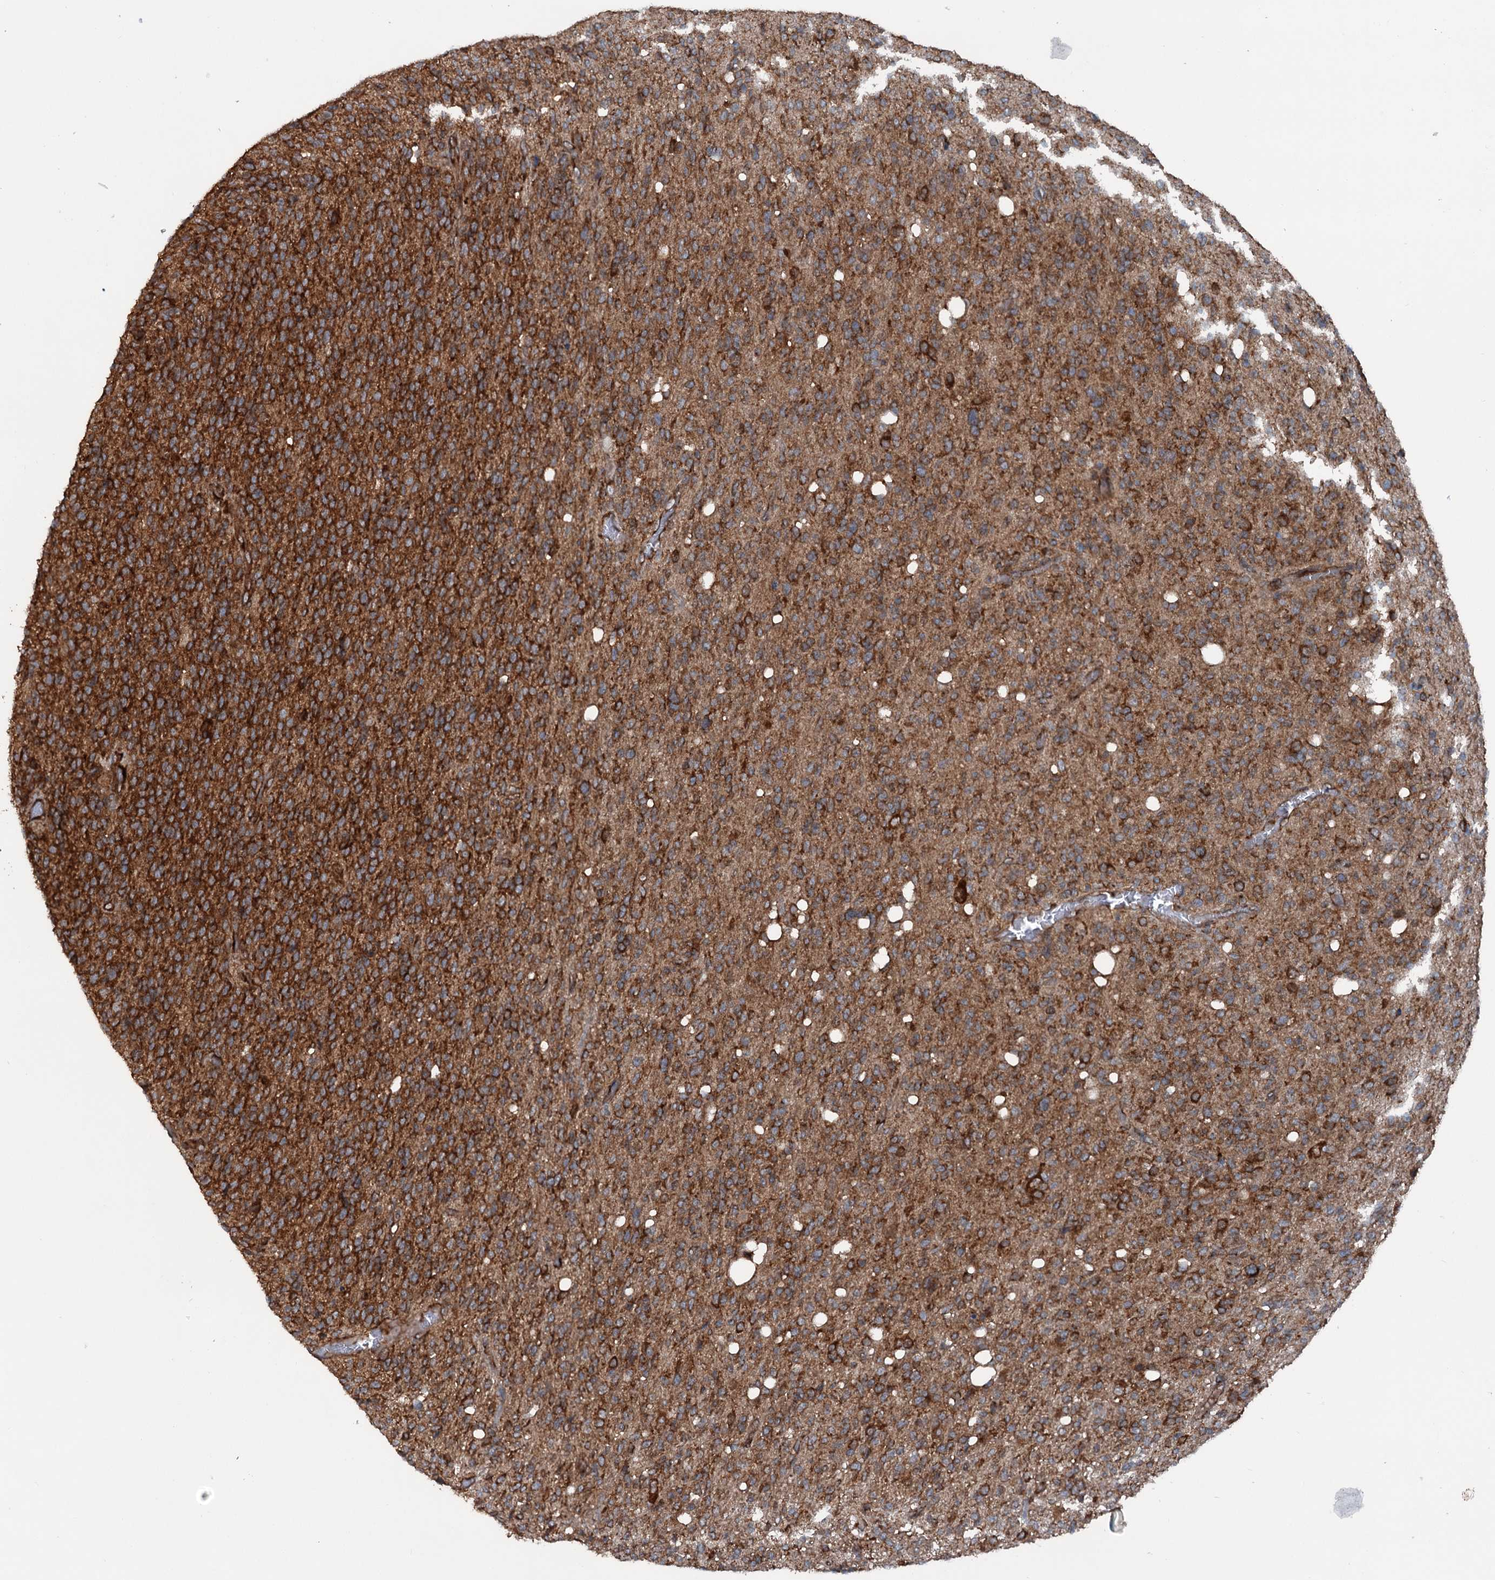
{"staining": {"intensity": "strong", "quantity": ">75%", "location": "cytoplasmic/membranous"}, "tissue": "glioma", "cell_type": "Tumor cells", "image_type": "cancer", "snomed": [{"axis": "morphology", "description": "Glioma, malignant, High grade"}, {"axis": "topography", "description": "Brain"}], "caption": "IHC of malignant glioma (high-grade) exhibits high levels of strong cytoplasmic/membranous expression in approximately >75% of tumor cells.", "gene": "RNF214", "patient": {"sex": "female", "age": 57}}